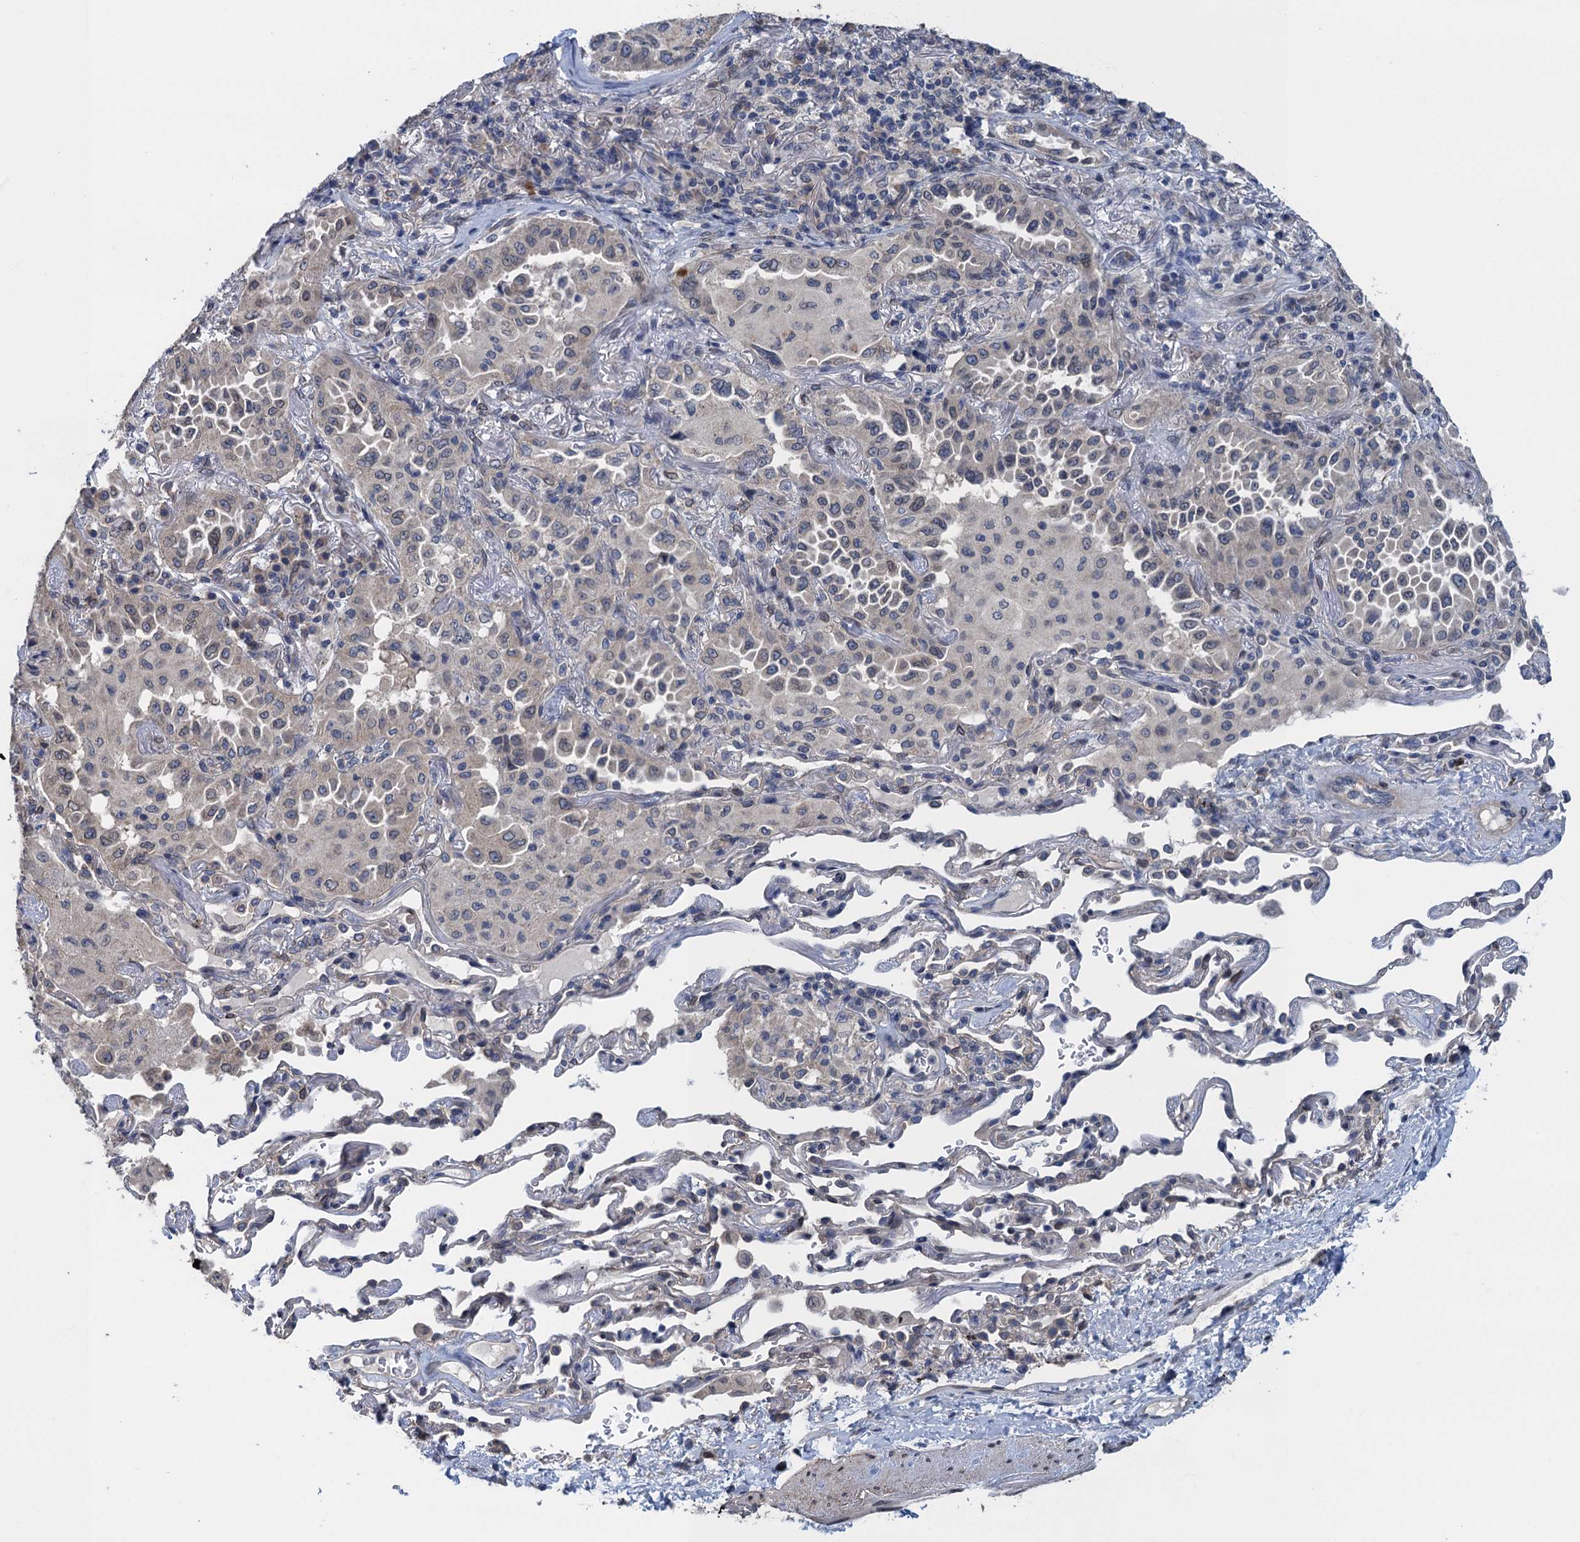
{"staining": {"intensity": "negative", "quantity": "none", "location": "none"}, "tissue": "lung cancer", "cell_type": "Tumor cells", "image_type": "cancer", "snomed": [{"axis": "morphology", "description": "Adenocarcinoma, NOS"}, {"axis": "topography", "description": "Lung"}], "caption": "DAB (3,3'-diaminobenzidine) immunohistochemical staining of lung cancer (adenocarcinoma) shows no significant positivity in tumor cells.", "gene": "CTU2", "patient": {"sex": "female", "age": 69}}